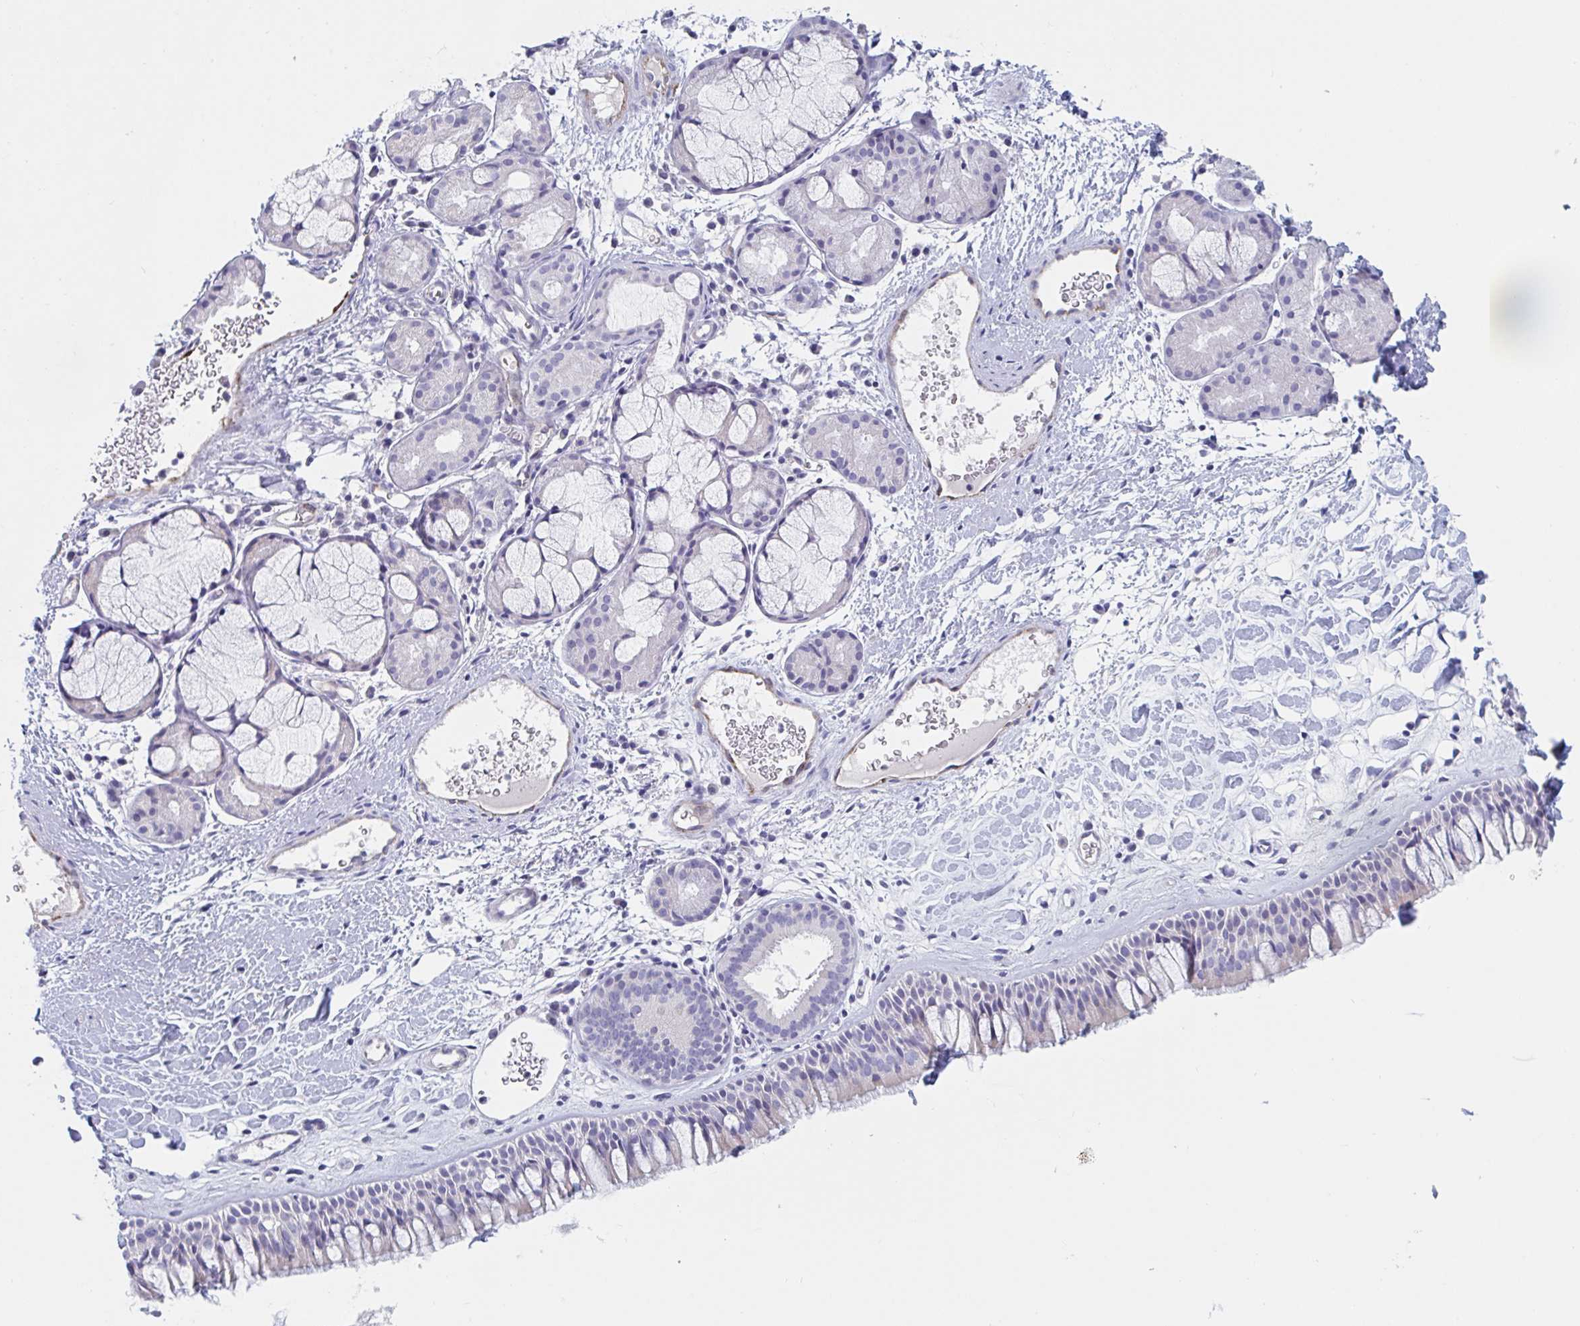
{"staining": {"intensity": "negative", "quantity": "none", "location": "none"}, "tissue": "nasopharynx", "cell_type": "Respiratory epithelial cells", "image_type": "normal", "snomed": [{"axis": "morphology", "description": "Normal tissue, NOS"}, {"axis": "topography", "description": "Nasopharynx"}], "caption": "IHC of benign nasopharynx exhibits no staining in respiratory epithelial cells. (DAB (3,3'-diaminobenzidine) IHC with hematoxylin counter stain).", "gene": "ABHD16A", "patient": {"sex": "male", "age": 65}}